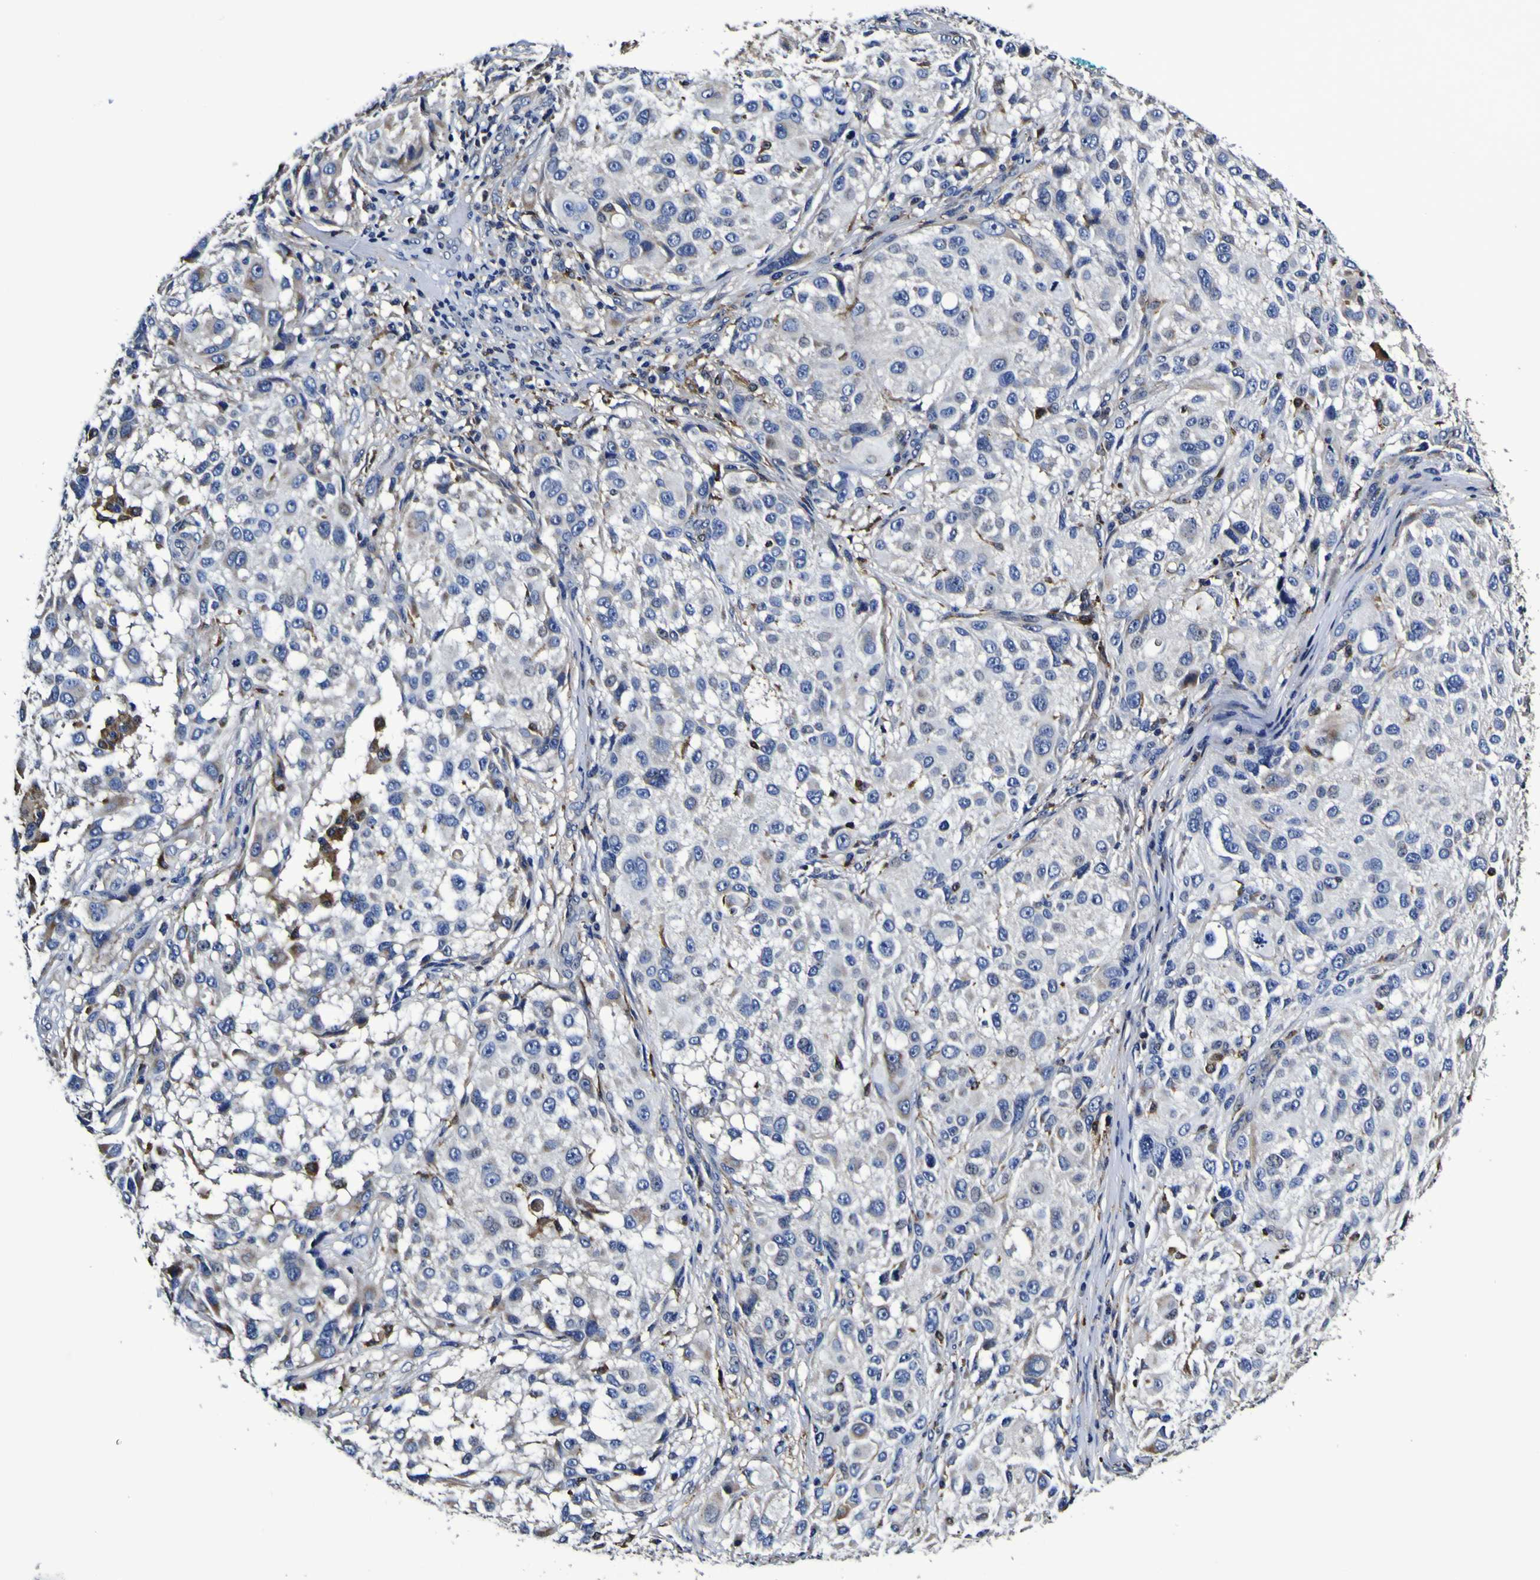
{"staining": {"intensity": "weak", "quantity": "<25%", "location": "cytoplasmic/membranous"}, "tissue": "melanoma", "cell_type": "Tumor cells", "image_type": "cancer", "snomed": [{"axis": "morphology", "description": "Necrosis, NOS"}, {"axis": "morphology", "description": "Malignant melanoma, NOS"}, {"axis": "topography", "description": "Skin"}], "caption": "Melanoma was stained to show a protein in brown. There is no significant expression in tumor cells.", "gene": "GPX1", "patient": {"sex": "female", "age": 87}}